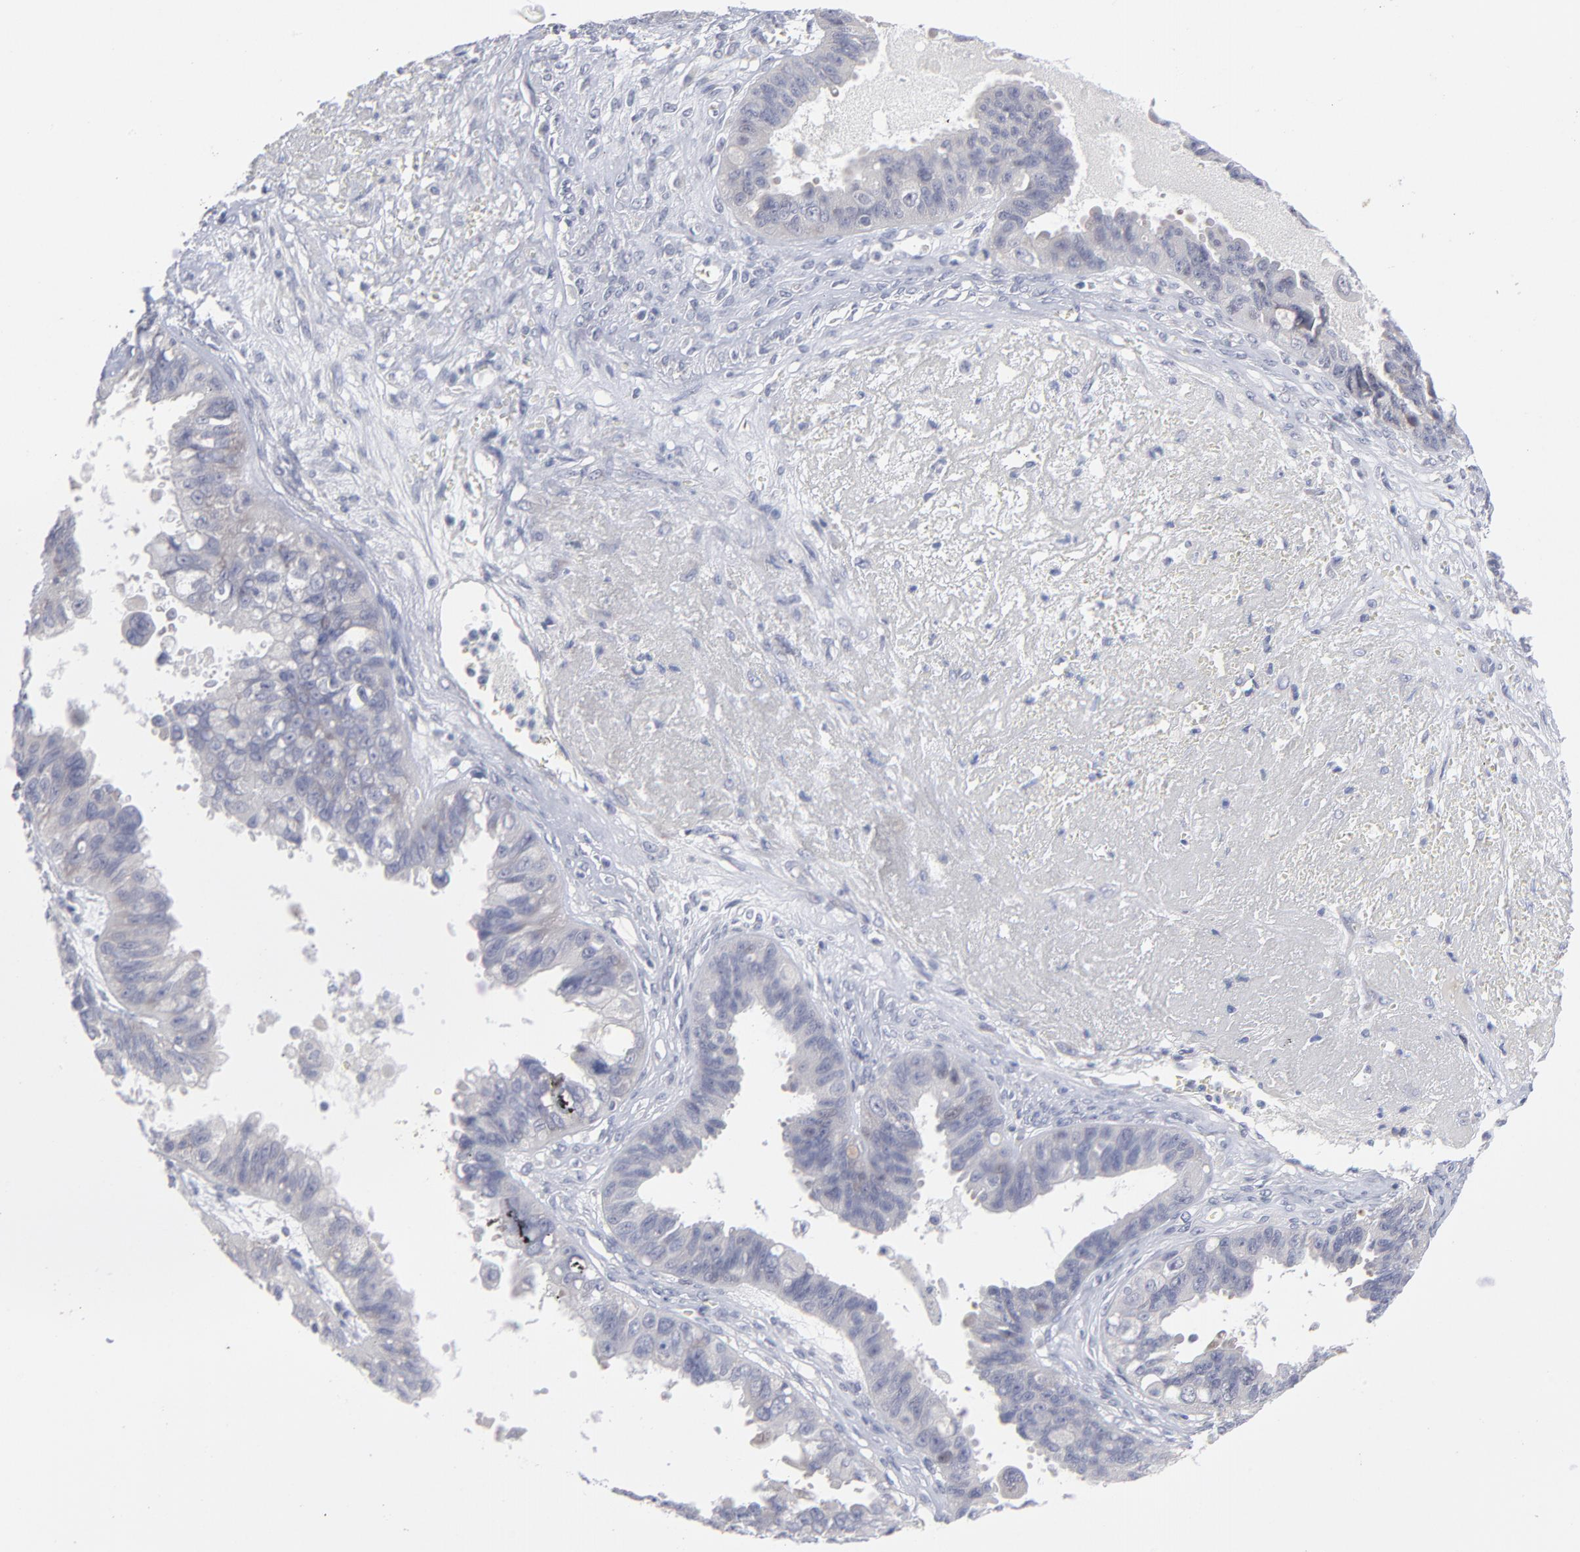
{"staining": {"intensity": "negative", "quantity": "none", "location": "none"}, "tissue": "ovarian cancer", "cell_type": "Tumor cells", "image_type": "cancer", "snomed": [{"axis": "morphology", "description": "Carcinoma, endometroid"}, {"axis": "topography", "description": "Ovary"}], "caption": "There is no significant positivity in tumor cells of ovarian cancer.", "gene": "RPS24", "patient": {"sex": "female", "age": 85}}